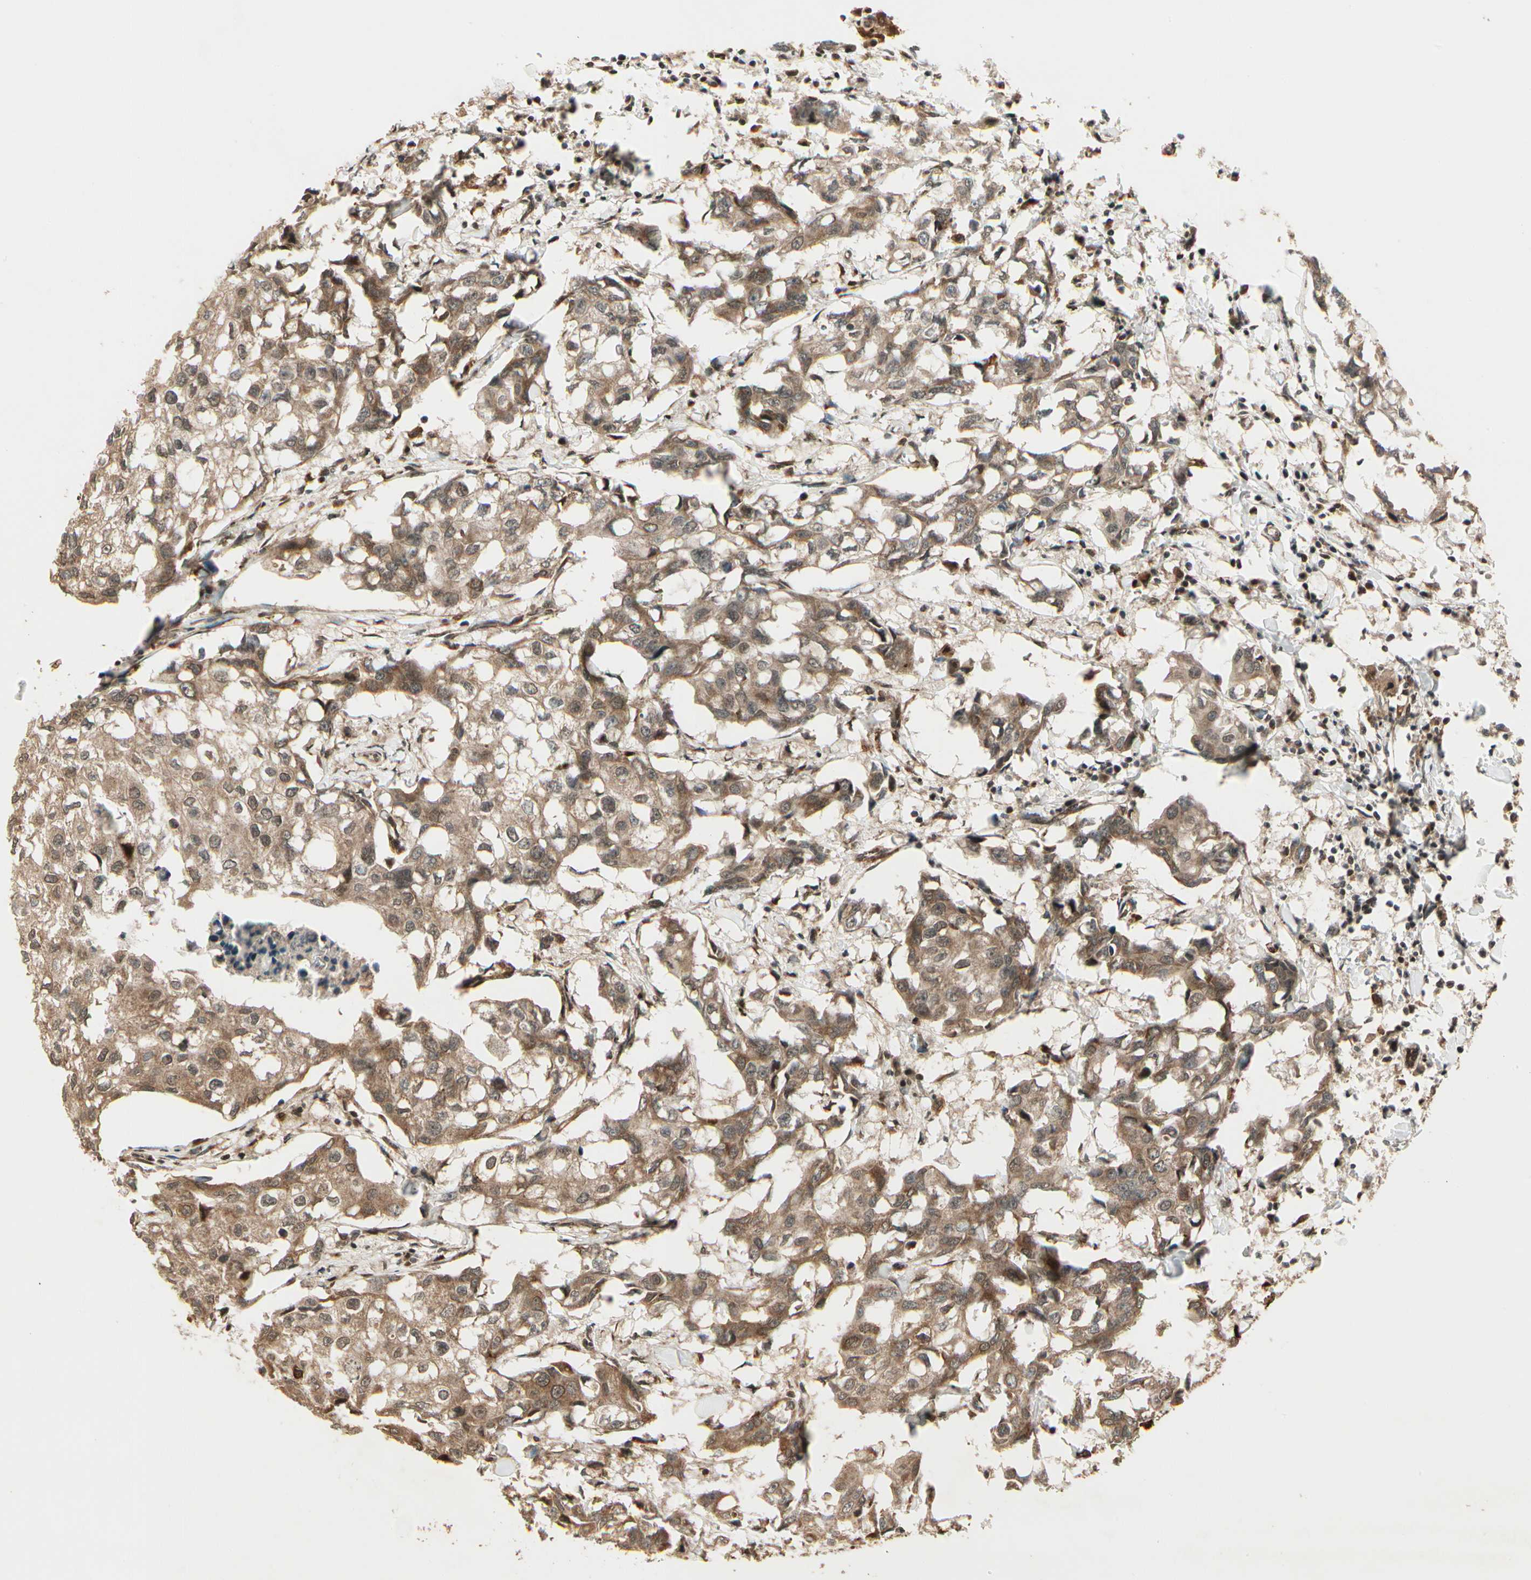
{"staining": {"intensity": "moderate", "quantity": ">75%", "location": "cytoplasmic/membranous"}, "tissue": "breast cancer", "cell_type": "Tumor cells", "image_type": "cancer", "snomed": [{"axis": "morphology", "description": "Duct carcinoma"}, {"axis": "topography", "description": "Breast"}], "caption": "Breast infiltrating ductal carcinoma stained with a protein marker displays moderate staining in tumor cells.", "gene": "GLUL", "patient": {"sex": "female", "age": 27}}